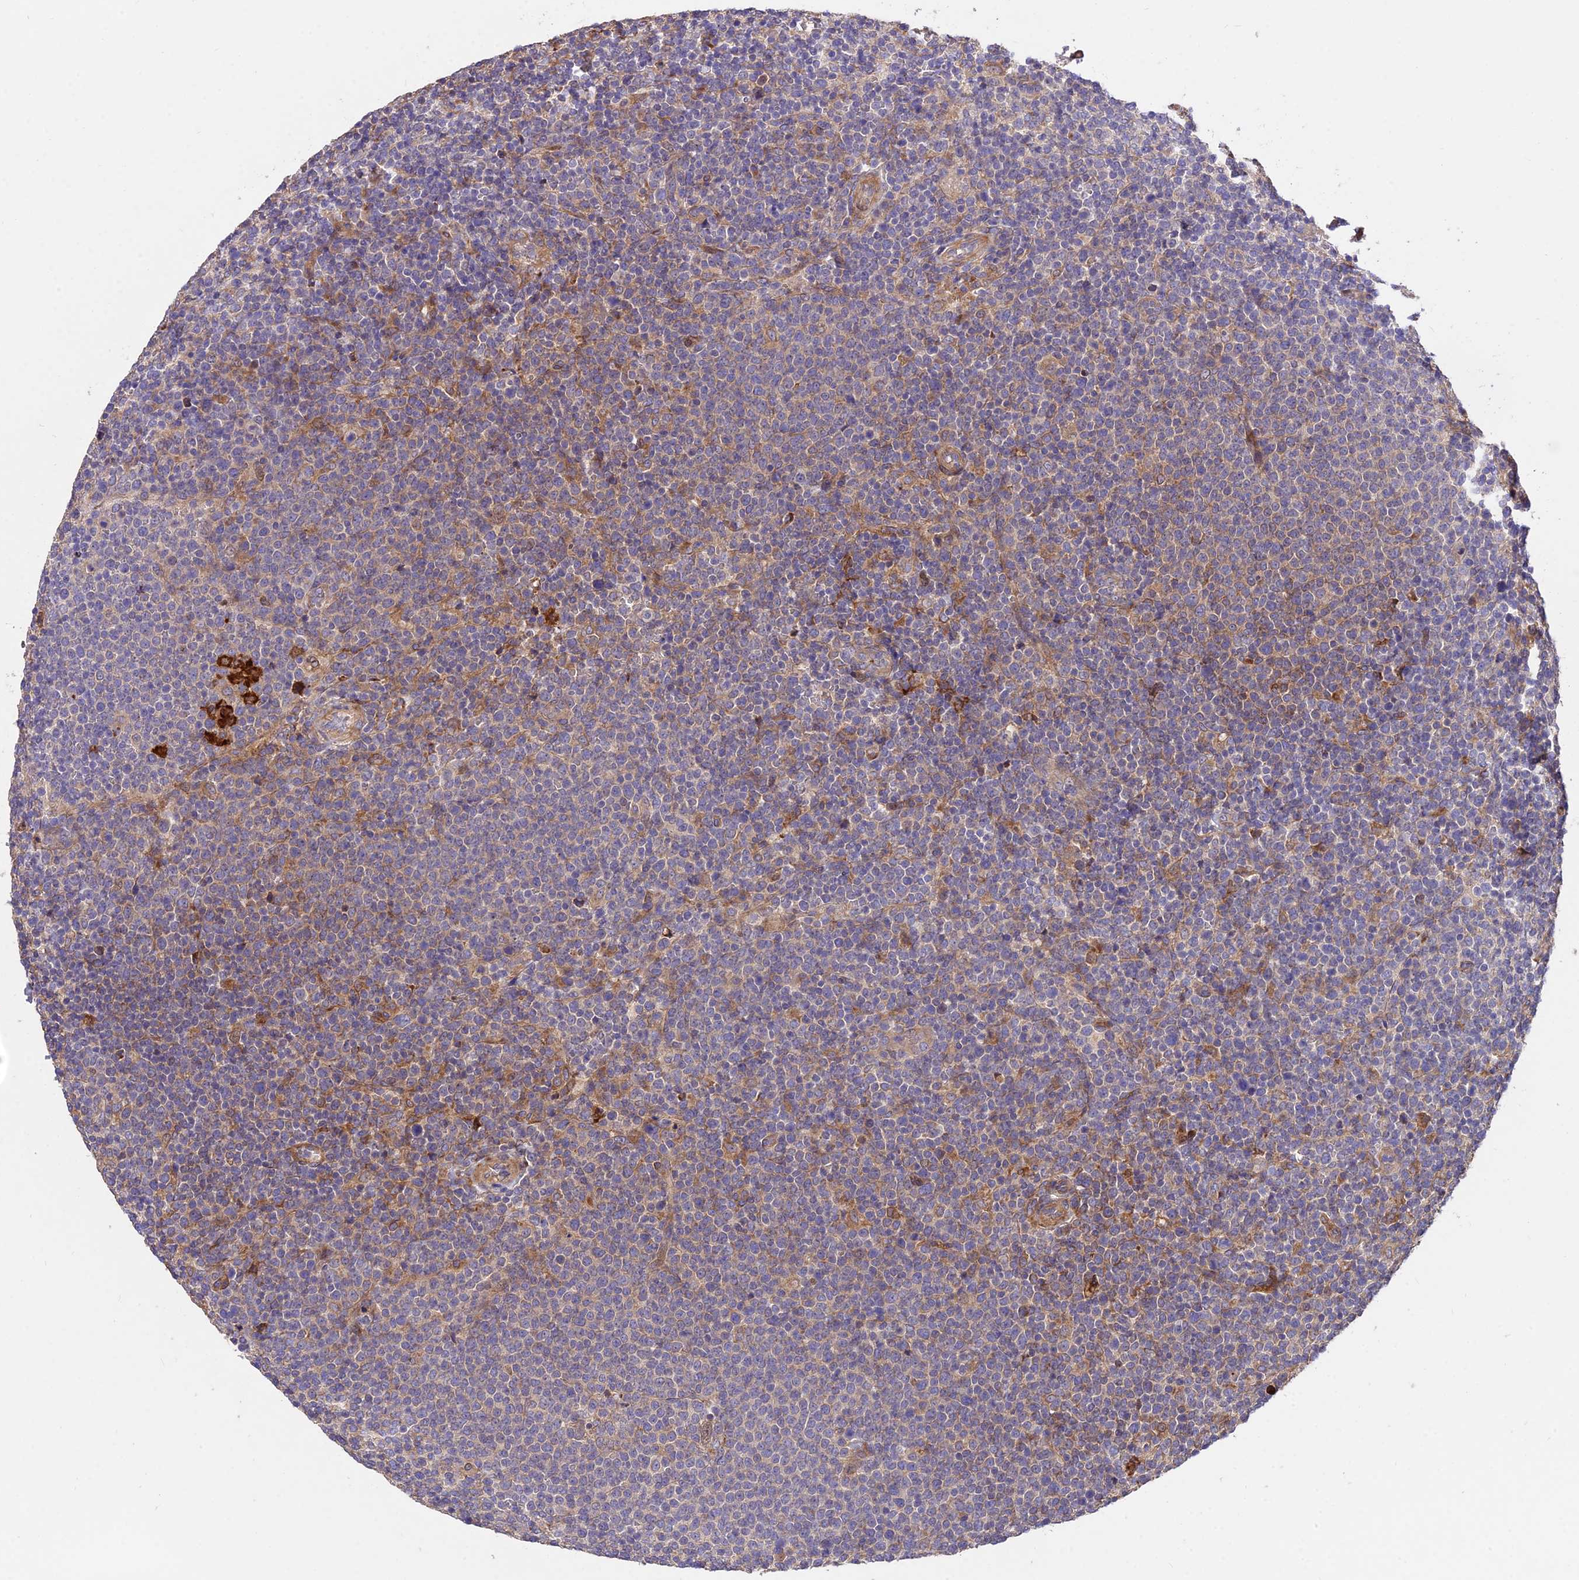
{"staining": {"intensity": "moderate", "quantity": "<25%", "location": "cytoplasmic/membranous"}, "tissue": "lymphoma", "cell_type": "Tumor cells", "image_type": "cancer", "snomed": [{"axis": "morphology", "description": "Malignant lymphoma, non-Hodgkin's type, High grade"}, {"axis": "topography", "description": "Lymph node"}], "caption": "This micrograph shows malignant lymphoma, non-Hodgkin's type (high-grade) stained with immunohistochemistry (IHC) to label a protein in brown. The cytoplasmic/membranous of tumor cells show moderate positivity for the protein. Nuclei are counter-stained blue.", "gene": "ROCK1", "patient": {"sex": "male", "age": 61}}